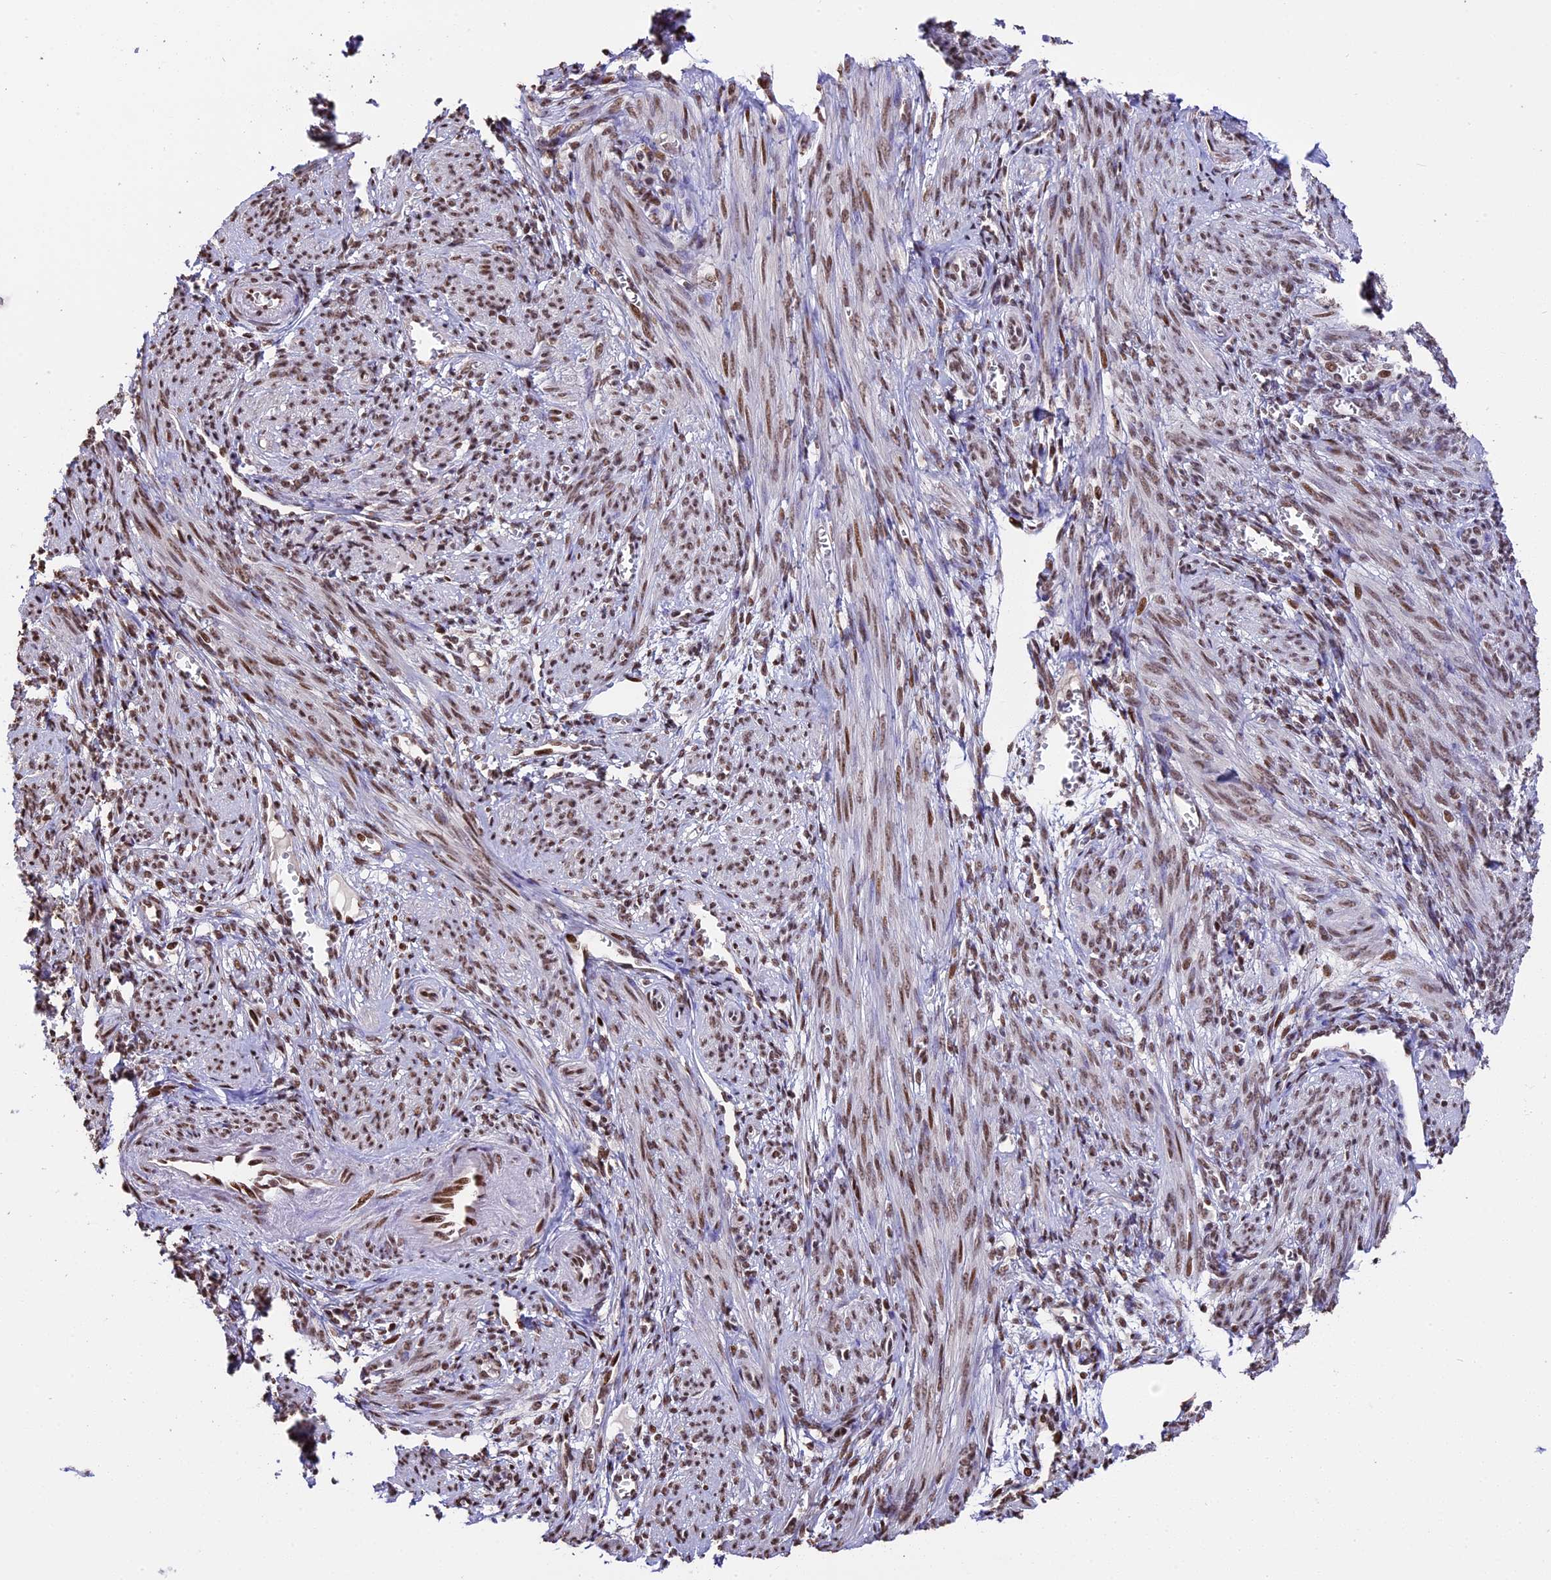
{"staining": {"intensity": "strong", "quantity": "25%-75%", "location": "nuclear"}, "tissue": "smooth muscle", "cell_type": "Smooth muscle cells", "image_type": "normal", "snomed": [{"axis": "morphology", "description": "Normal tissue, NOS"}, {"axis": "topography", "description": "Smooth muscle"}], "caption": "An immunohistochemistry (IHC) histopathology image of benign tissue is shown. Protein staining in brown shows strong nuclear positivity in smooth muscle within smooth muscle cells. The staining was performed using DAB, with brown indicating positive protein expression. Nuclei are stained blue with hematoxylin.", "gene": "POLR3E", "patient": {"sex": "female", "age": 39}}